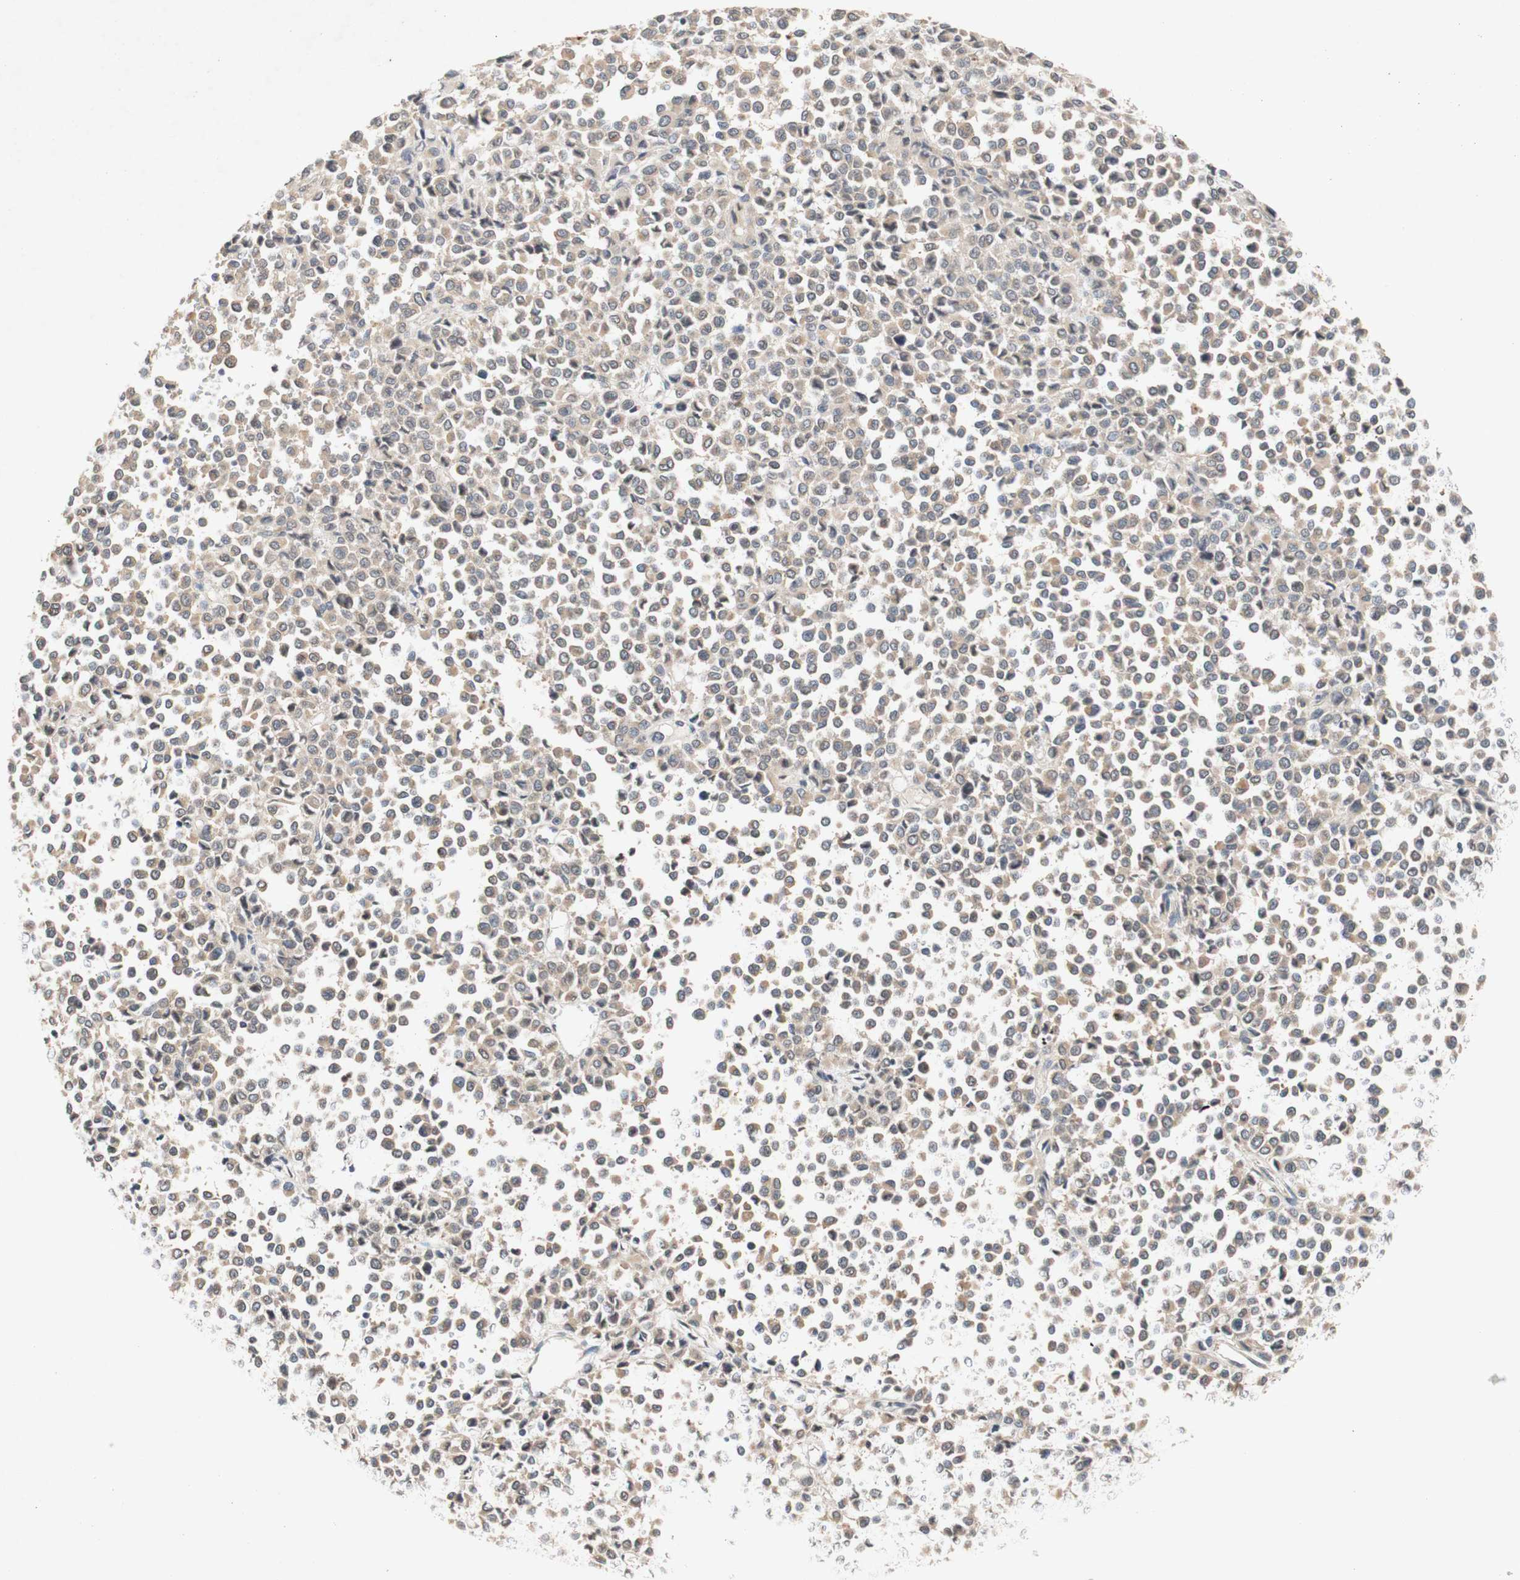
{"staining": {"intensity": "weak", "quantity": ">75%", "location": "cytoplasmic/membranous"}, "tissue": "melanoma", "cell_type": "Tumor cells", "image_type": "cancer", "snomed": [{"axis": "morphology", "description": "Malignant melanoma, Metastatic site"}, {"axis": "topography", "description": "Pancreas"}], "caption": "DAB (3,3'-diaminobenzidine) immunohistochemical staining of melanoma displays weak cytoplasmic/membranous protein expression in about >75% of tumor cells. (DAB (3,3'-diaminobenzidine) IHC, brown staining for protein, blue staining for nuclei).", "gene": "PIN1", "patient": {"sex": "female", "age": 30}}